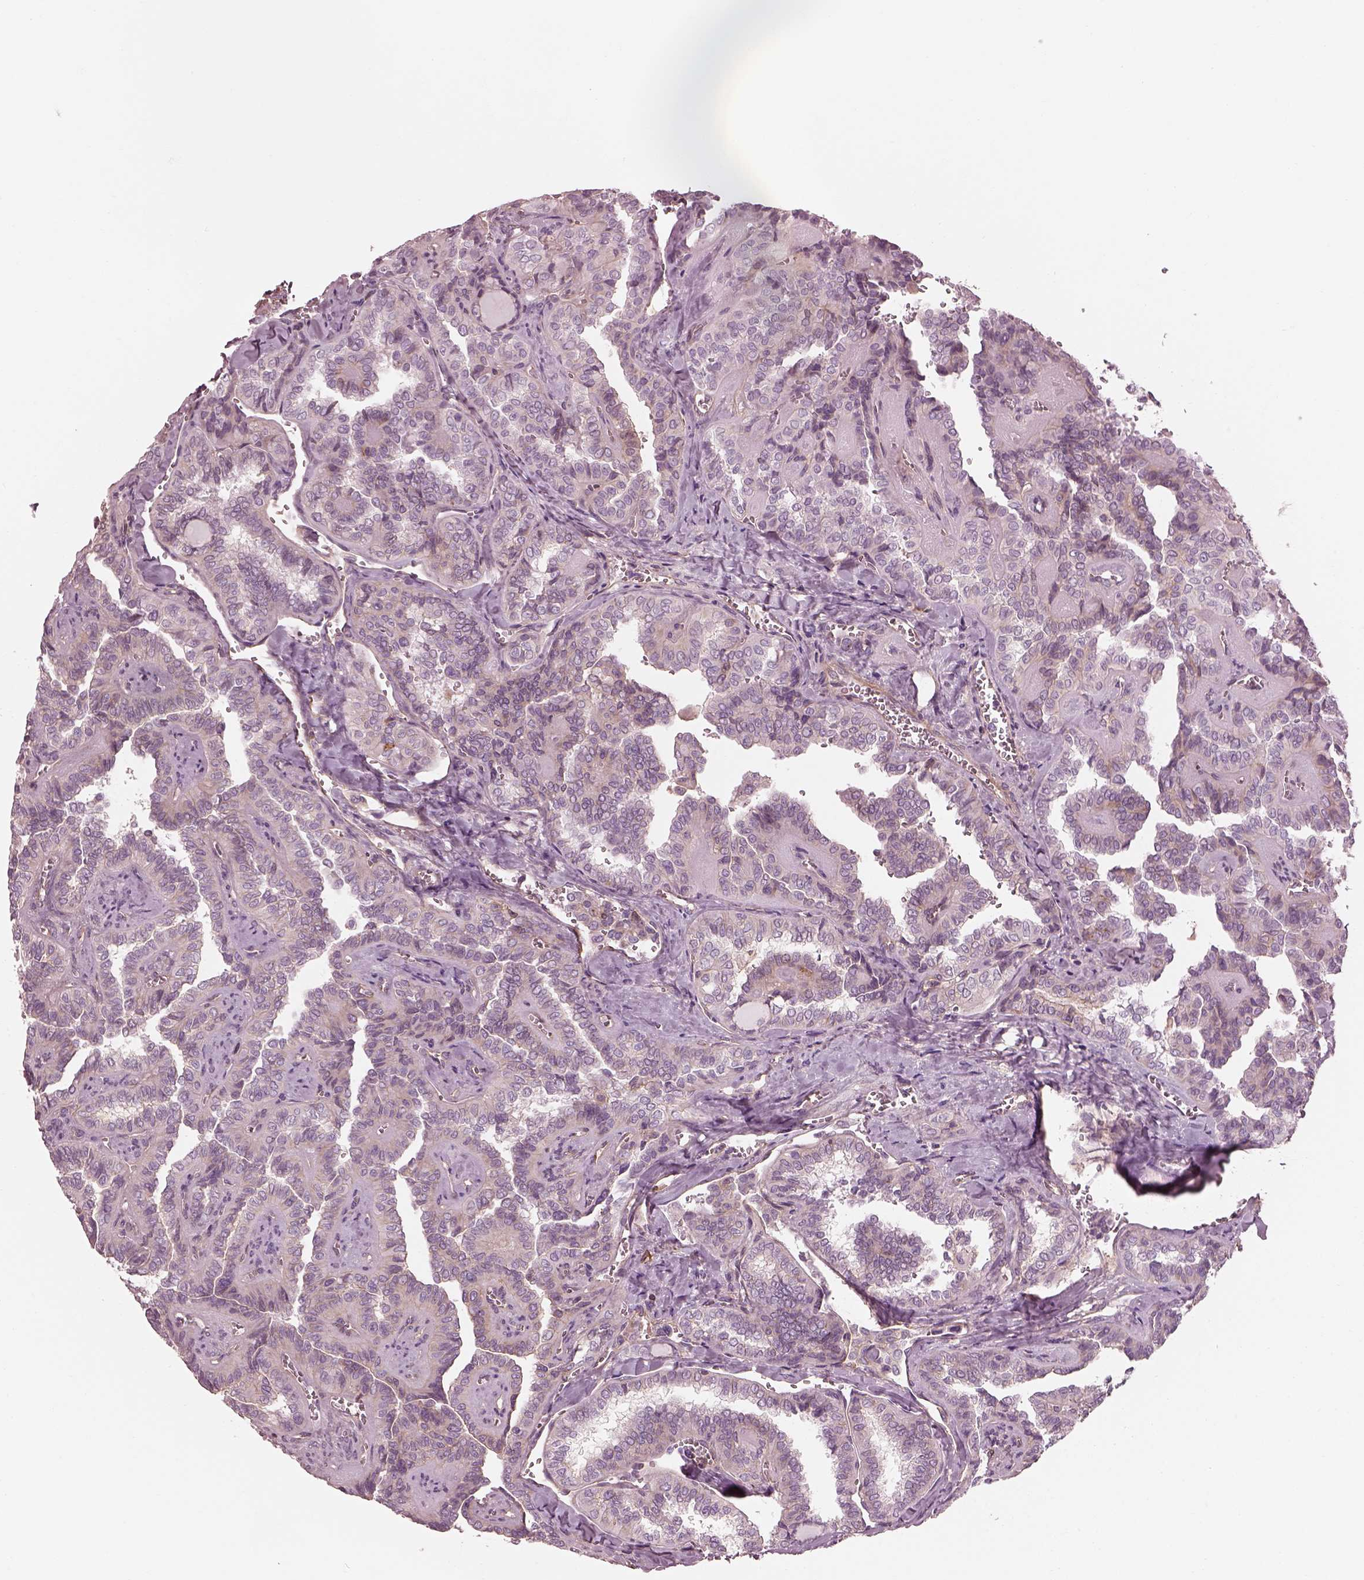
{"staining": {"intensity": "negative", "quantity": "none", "location": "none"}, "tissue": "thyroid cancer", "cell_type": "Tumor cells", "image_type": "cancer", "snomed": [{"axis": "morphology", "description": "Papillary adenocarcinoma, NOS"}, {"axis": "topography", "description": "Thyroid gland"}], "caption": "Immunohistochemical staining of human thyroid cancer (papillary adenocarcinoma) exhibits no significant positivity in tumor cells.", "gene": "ELAPOR1", "patient": {"sex": "female", "age": 41}}